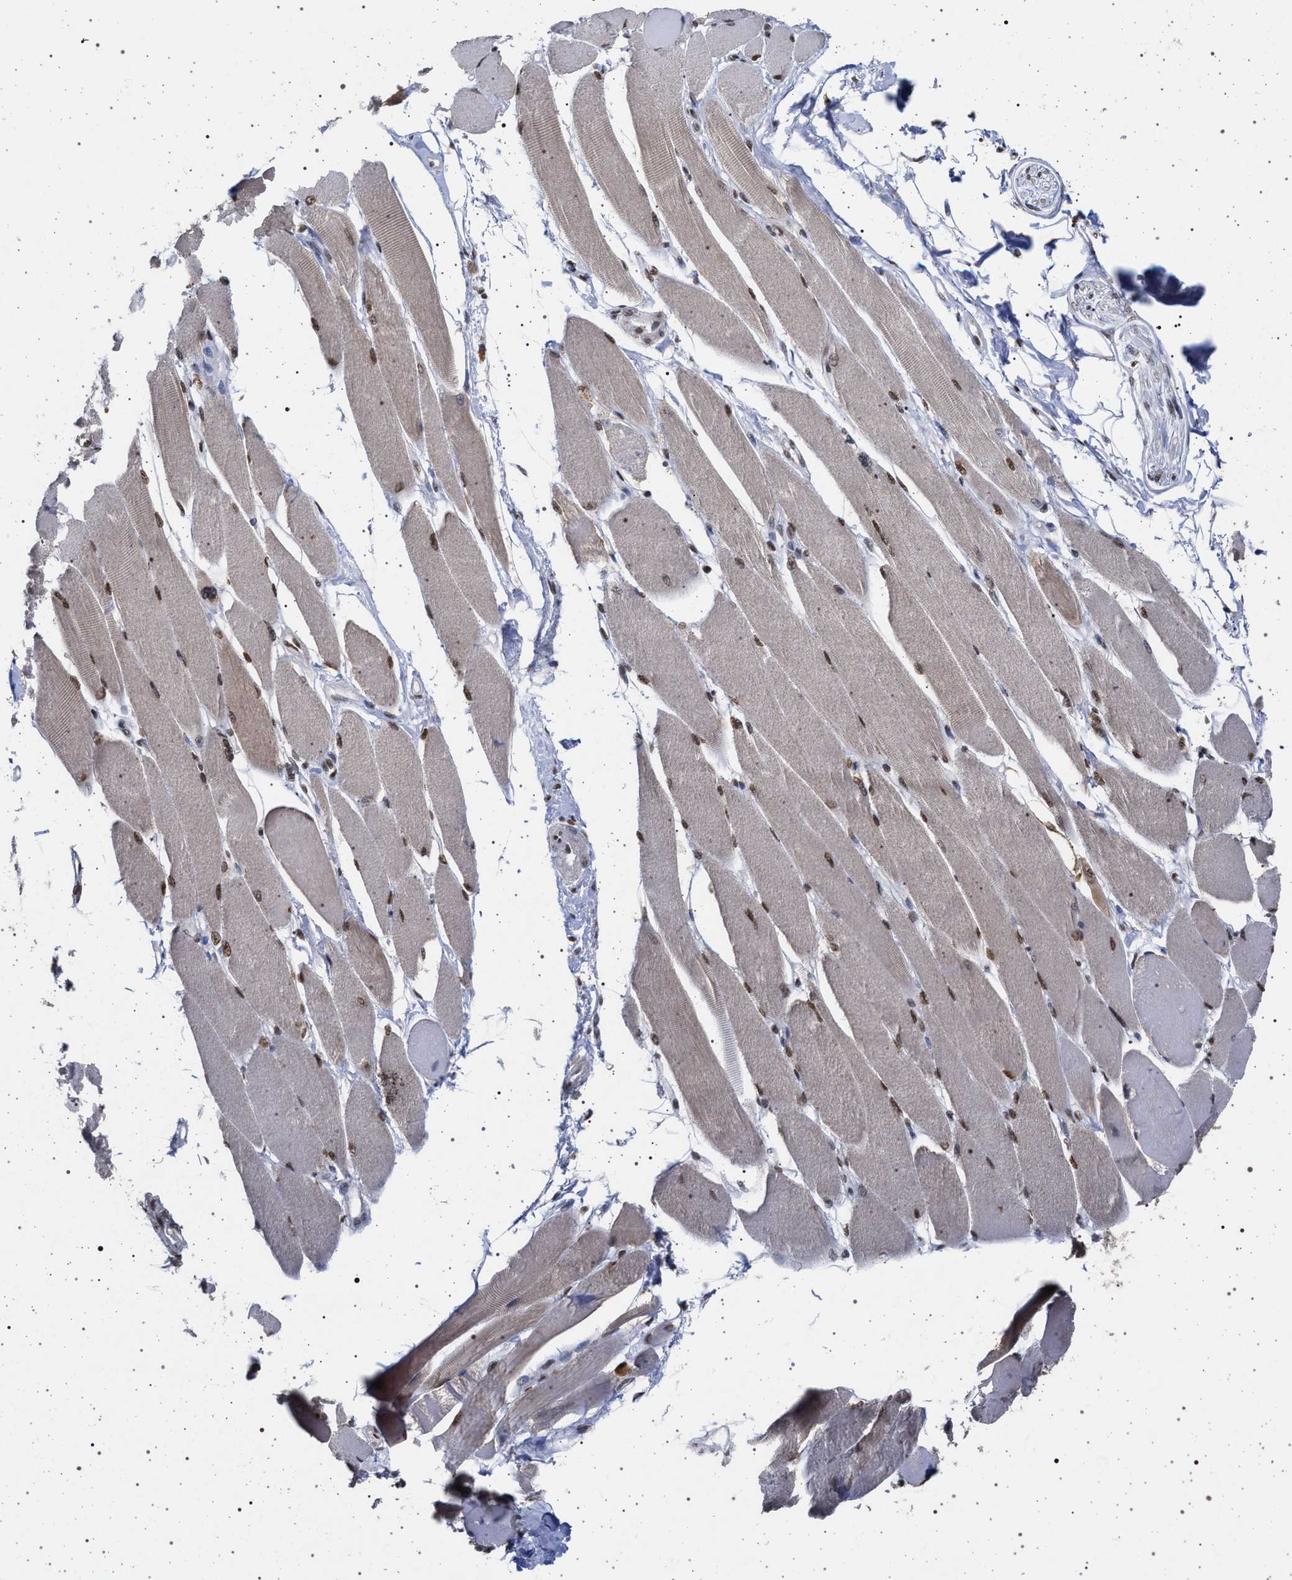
{"staining": {"intensity": "moderate", "quantity": "25%-75%", "location": "cytoplasmic/membranous,nuclear"}, "tissue": "skeletal muscle", "cell_type": "Myocytes", "image_type": "normal", "snomed": [{"axis": "morphology", "description": "Normal tissue, NOS"}, {"axis": "topography", "description": "Skeletal muscle"}, {"axis": "topography", "description": "Peripheral nerve tissue"}], "caption": "Myocytes exhibit moderate cytoplasmic/membranous,nuclear staining in about 25%-75% of cells in normal skeletal muscle. (DAB IHC with brightfield microscopy, high magnification).", "gene": "PHF12", "patient": {"sex": "female", "age": 84}}